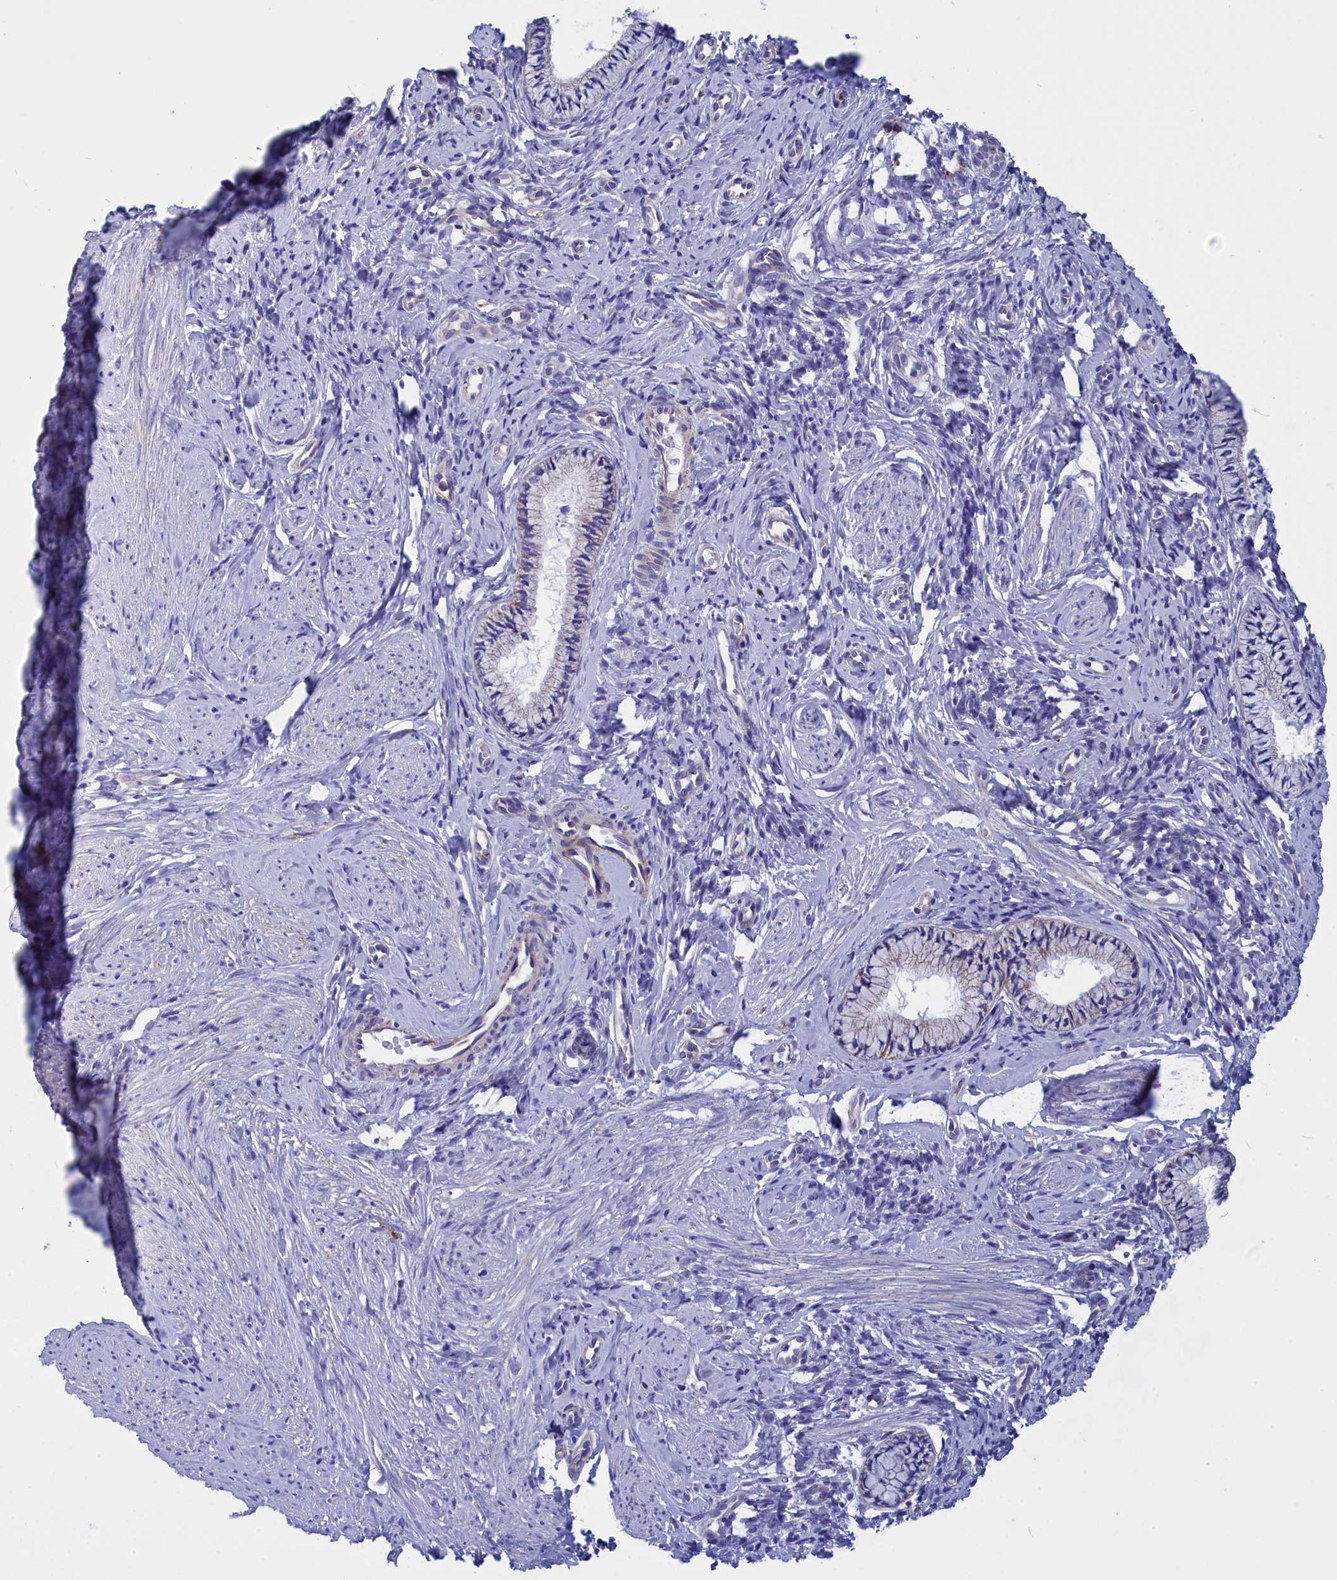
{"staining": {"intensity": "moderate", "quantity": "<25%", "location": "cytoplasmic/membranous"}, "tissue": "cervix", "cell_type": "Glandular cells", "image_type": "normal", "snomed": [{"axis": "morphology", "description": "Normal tissue, NOS"}, {"axis": "topography", "description": "Cervix"}], "caption": "Protein expression analysis of unremarkable cervix reveals moderate cytoplasmic/membranous positivity in approximately <25% of glandular cells.", "gene": "CCRL2", "patient": {"sex": "female", "age": 57}}